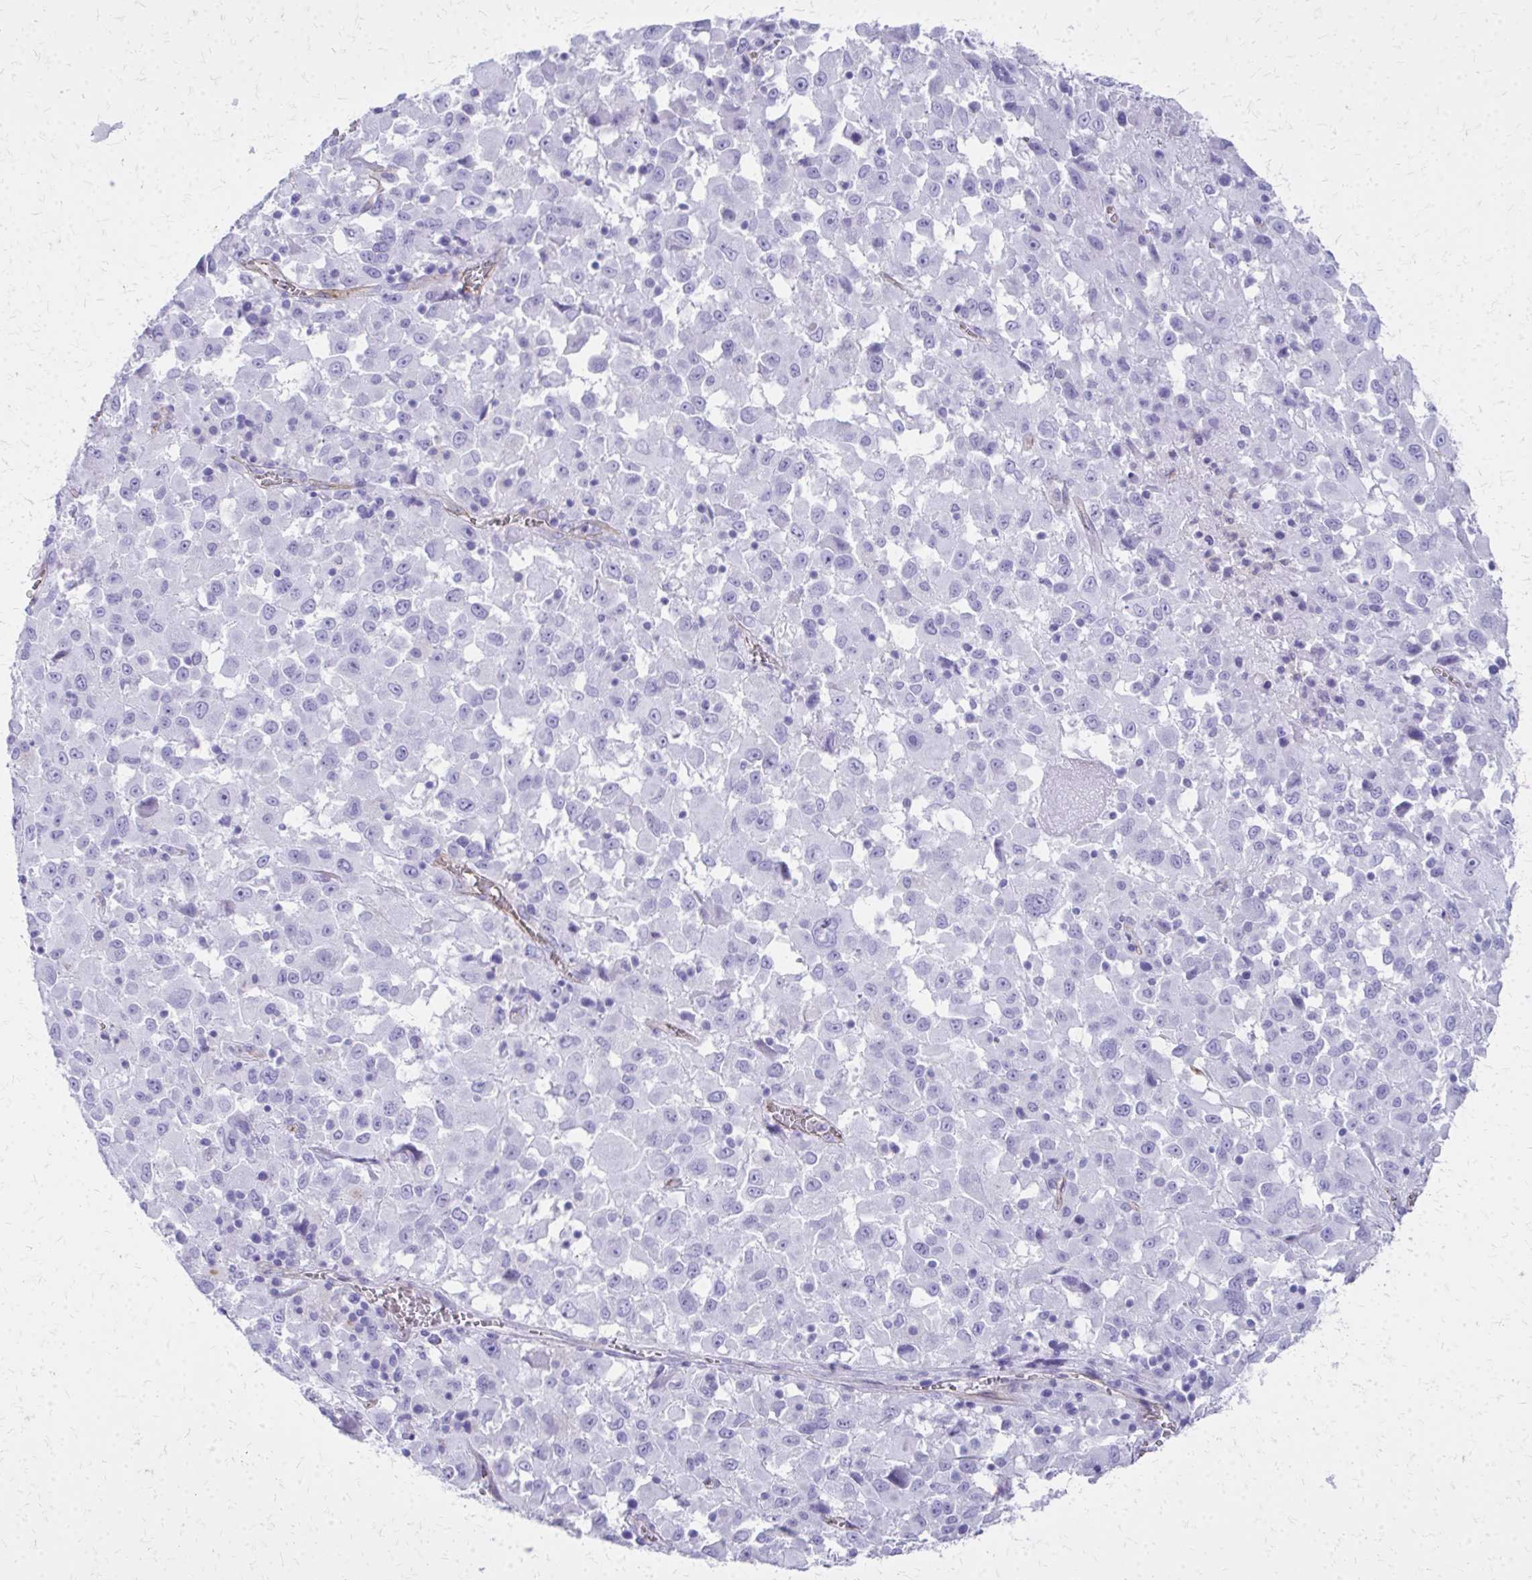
{"staining": {"intensity": "negative", "quantity": "none", "location": "none"}, "tissue": "melanoma", "cell_type": "Tumor cells", "image_type": "cancer", "snomed": [{"axis": "morphology", "description": "Malignant melanoma, Metastatic site"}, {"axis": "topography", "description": "Soft tissue"}], "caption": "Immunohistochemistry of melanoma reveals no staining in tumor cells.", "gene": "TPSG1", "patient": {"sex": "male", "age": 50}}